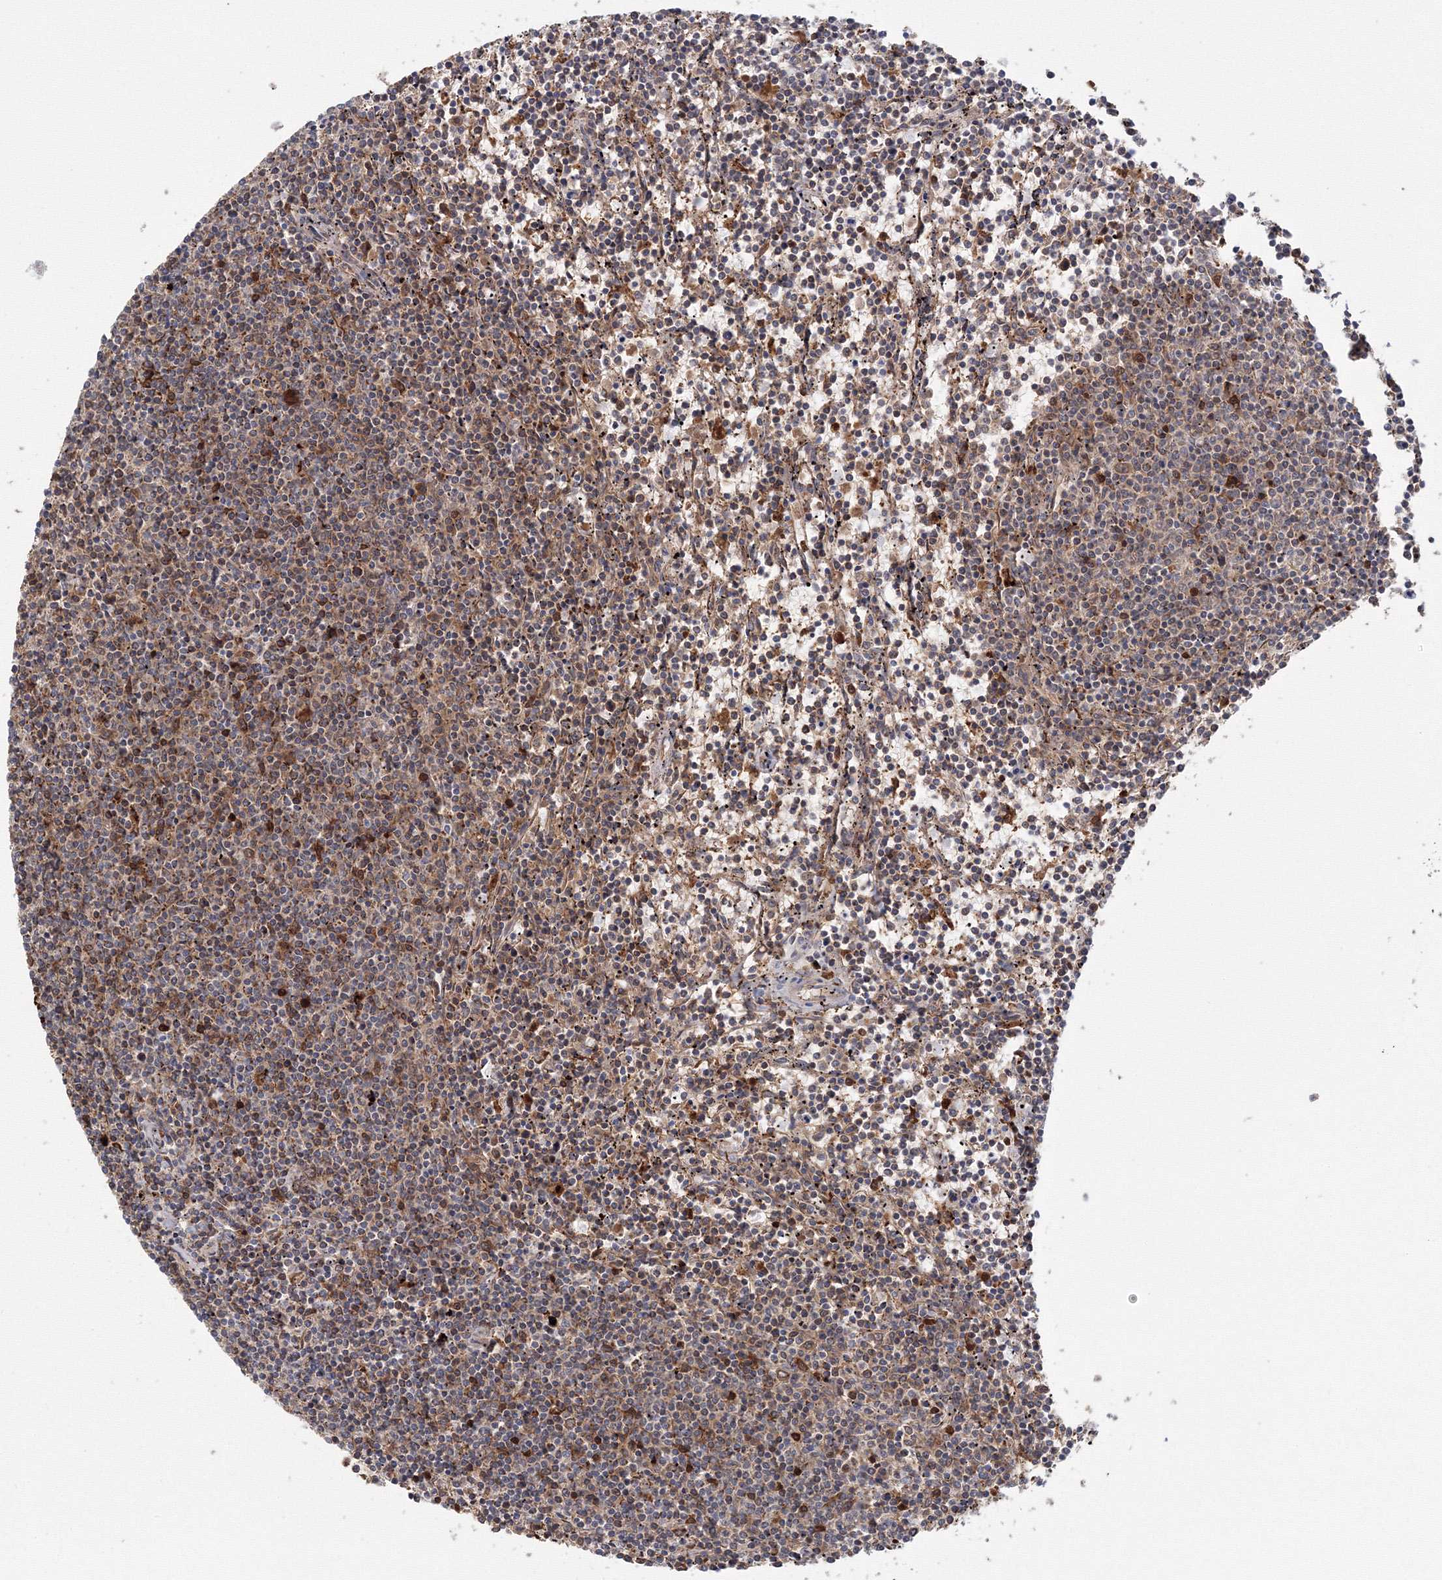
{"staining": {"intensity": "moderate", "quantity": ">75%", "location": "cytoplasmic/membranous"}, "tissue": "lymphoma", "cell_type": "Tumor cells", "image_type": "cancer", "snomed": [{"axis": "morphology", "description": "Malignant lymphoma, non-Hodgkin's type, Low grade"}, {"axis": "topography", "description": "Spleen"}], "caption": "A medium amount of moderate cytoplasmic/membranous positivity is identified in approximately >75% of tumor cells in lymphoma tissue.", "gene": "GRPEL1", "patient": {"sex": "female", "age": 50}}